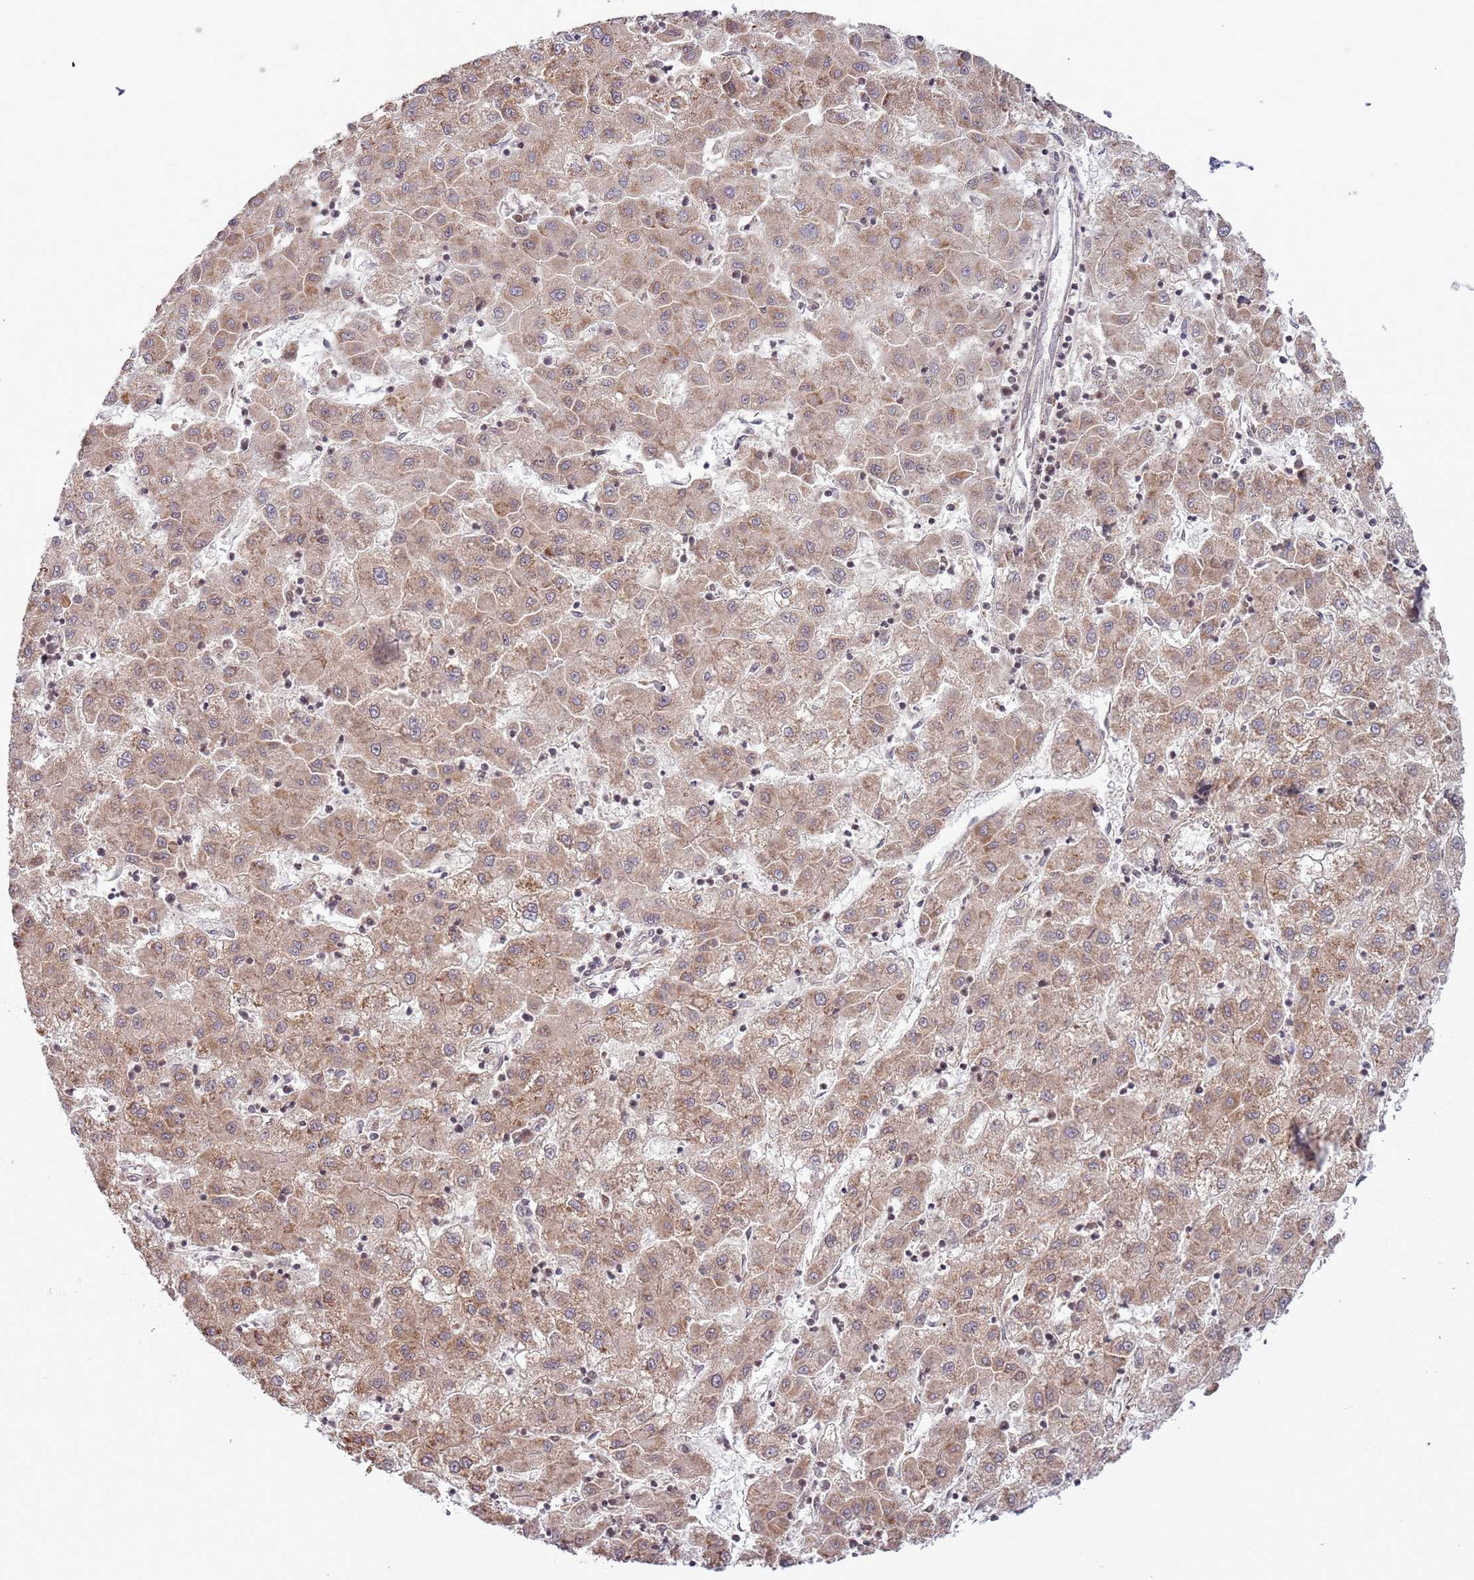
{"staining": {"intensity": "moderate", "quantity": ">75%", "location": "cytoplasmic/membranous"}, "tissue": "liver cancer", "cell_type": "Tumor cells", "image_type": "cancer", "snomed": [{"axis": "morphology", "description": "Carcinoma, Hepatocellular, NOS"}, {"axis": "topography", "description": "Liver"}], "caption": "IHC photomicrograph of hepatocellular carcinoma (liver) stained for a protein (brown), which displays medium levels of moderate cytoplasmic/membranous staining in approximately >75% of tumor cells.", "gene": "DTD2", "patient": {"sex": "male", "age": 72}}